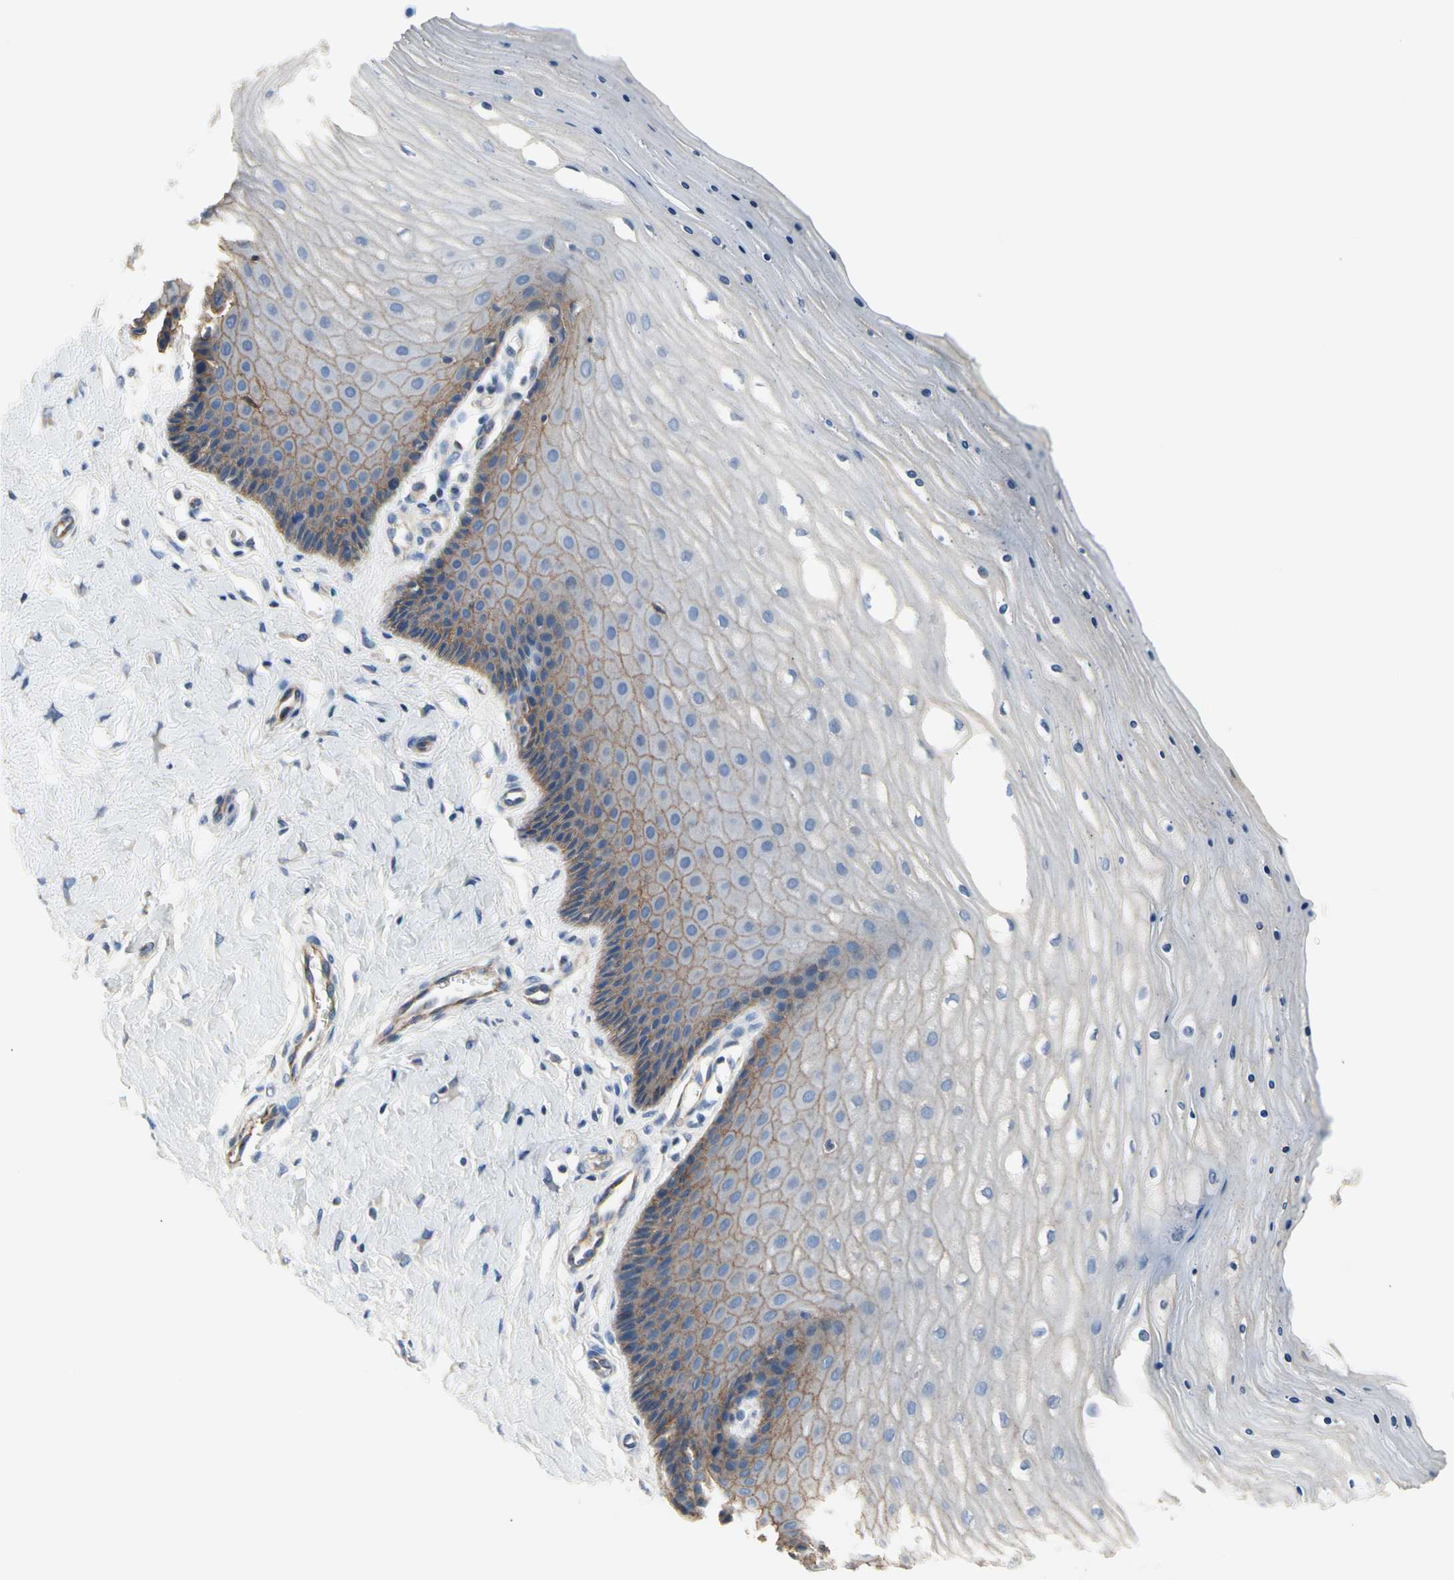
{"staining": {"intensity": "weak", "quantity": "25%-75%", "location": "cytoplasmic/membranous"}, "tissue": "cervix", "cell_type": "Squamous epithelial cells", "image_type": "normal", "snomed": [{"axis": "morphology", "description": "Normal tissue, NOS"}, {"axis": "topography", "description": "Cervix"}], "caption": "This is an image of IHC staining of benign cervix, which shows weak expression in the cytoplasmic/membranous of squamous epithelial cells.", "gene": "LGR6", "patient": {"sex": "female", "age": 55}}